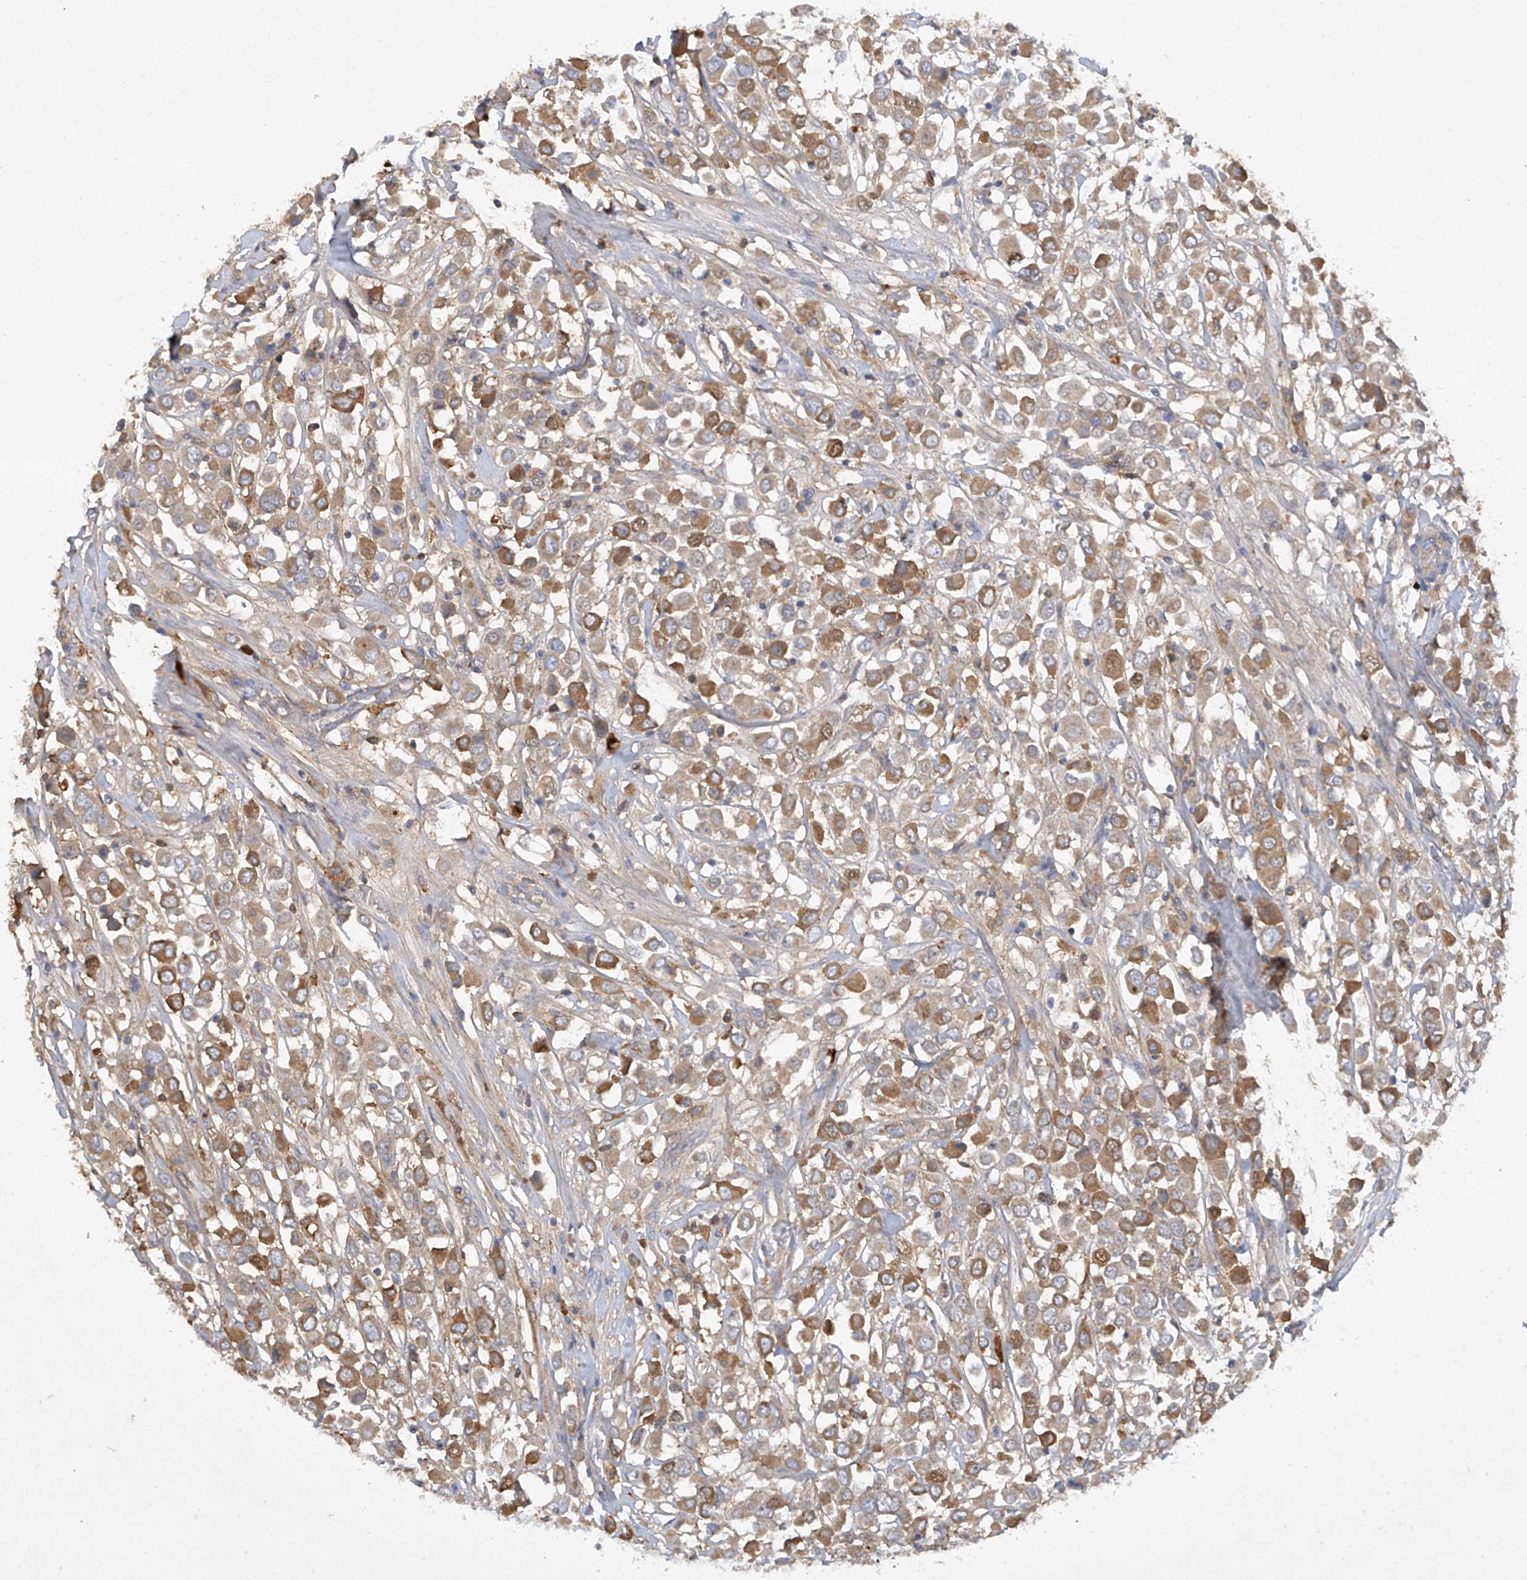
{"staining": {"intensity": "moderate", "quantity": ">75%", "location": "cytoplasmic/membranous"}, "tissue": "breast cancer", "cell_type": "Tumor cells", "image_type": "cancer", "snomed": [{"axis": "morphology", "description": "Duct carcinoma"}, {"axis": "topography", "description": "Breast"}], "caption": "Breast invasive ductal carcinoma stained with a protein marker demonstrates moderate staining in tumor cells.", "gene": "HAS3", "patient": {"sex": "female", "age": 61}}